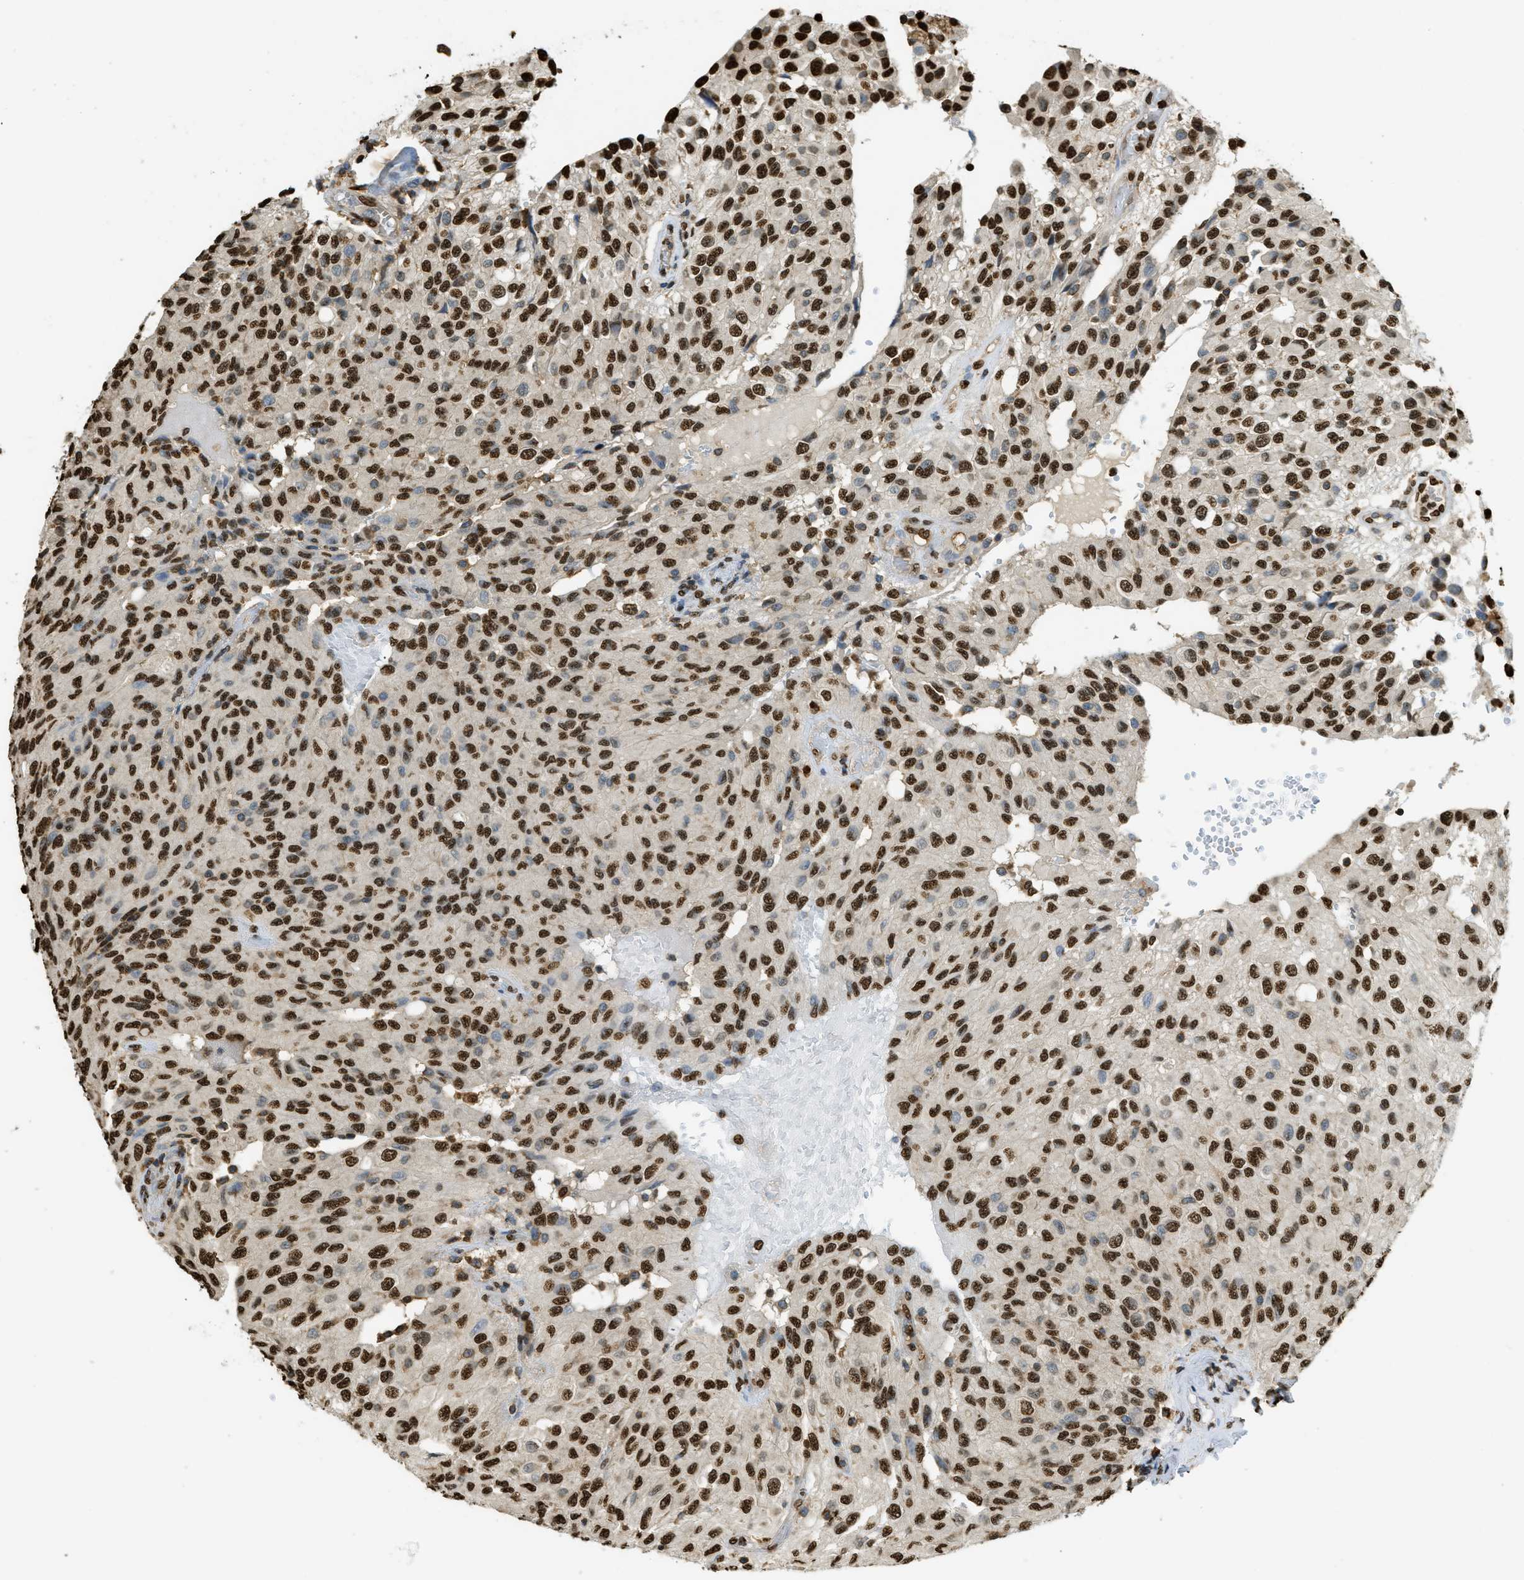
{"staining": {"intensity": "strong", "quantity": ">75%", "location": "nuclear"}, "tissue": "glioma", "cell_type": "Tumor cells", "image_type": "cancer", "snomed": [{"axis": "morphology", "description": "Glioma, malignant, High grade"}, {"axis": "topography", "description": "Brain"}], "caption": "Immunohistochemistry image of neoplastic tissue: human high-grade glioma (malignant) stained using immunohistochemistry reveals high levels of strong protein expression localized specifically in the nuclear of tumor cells, appearing as a nuclear brown color.", "gene": "NR5A2", "patient": {"sex": "male", "age": 32}}